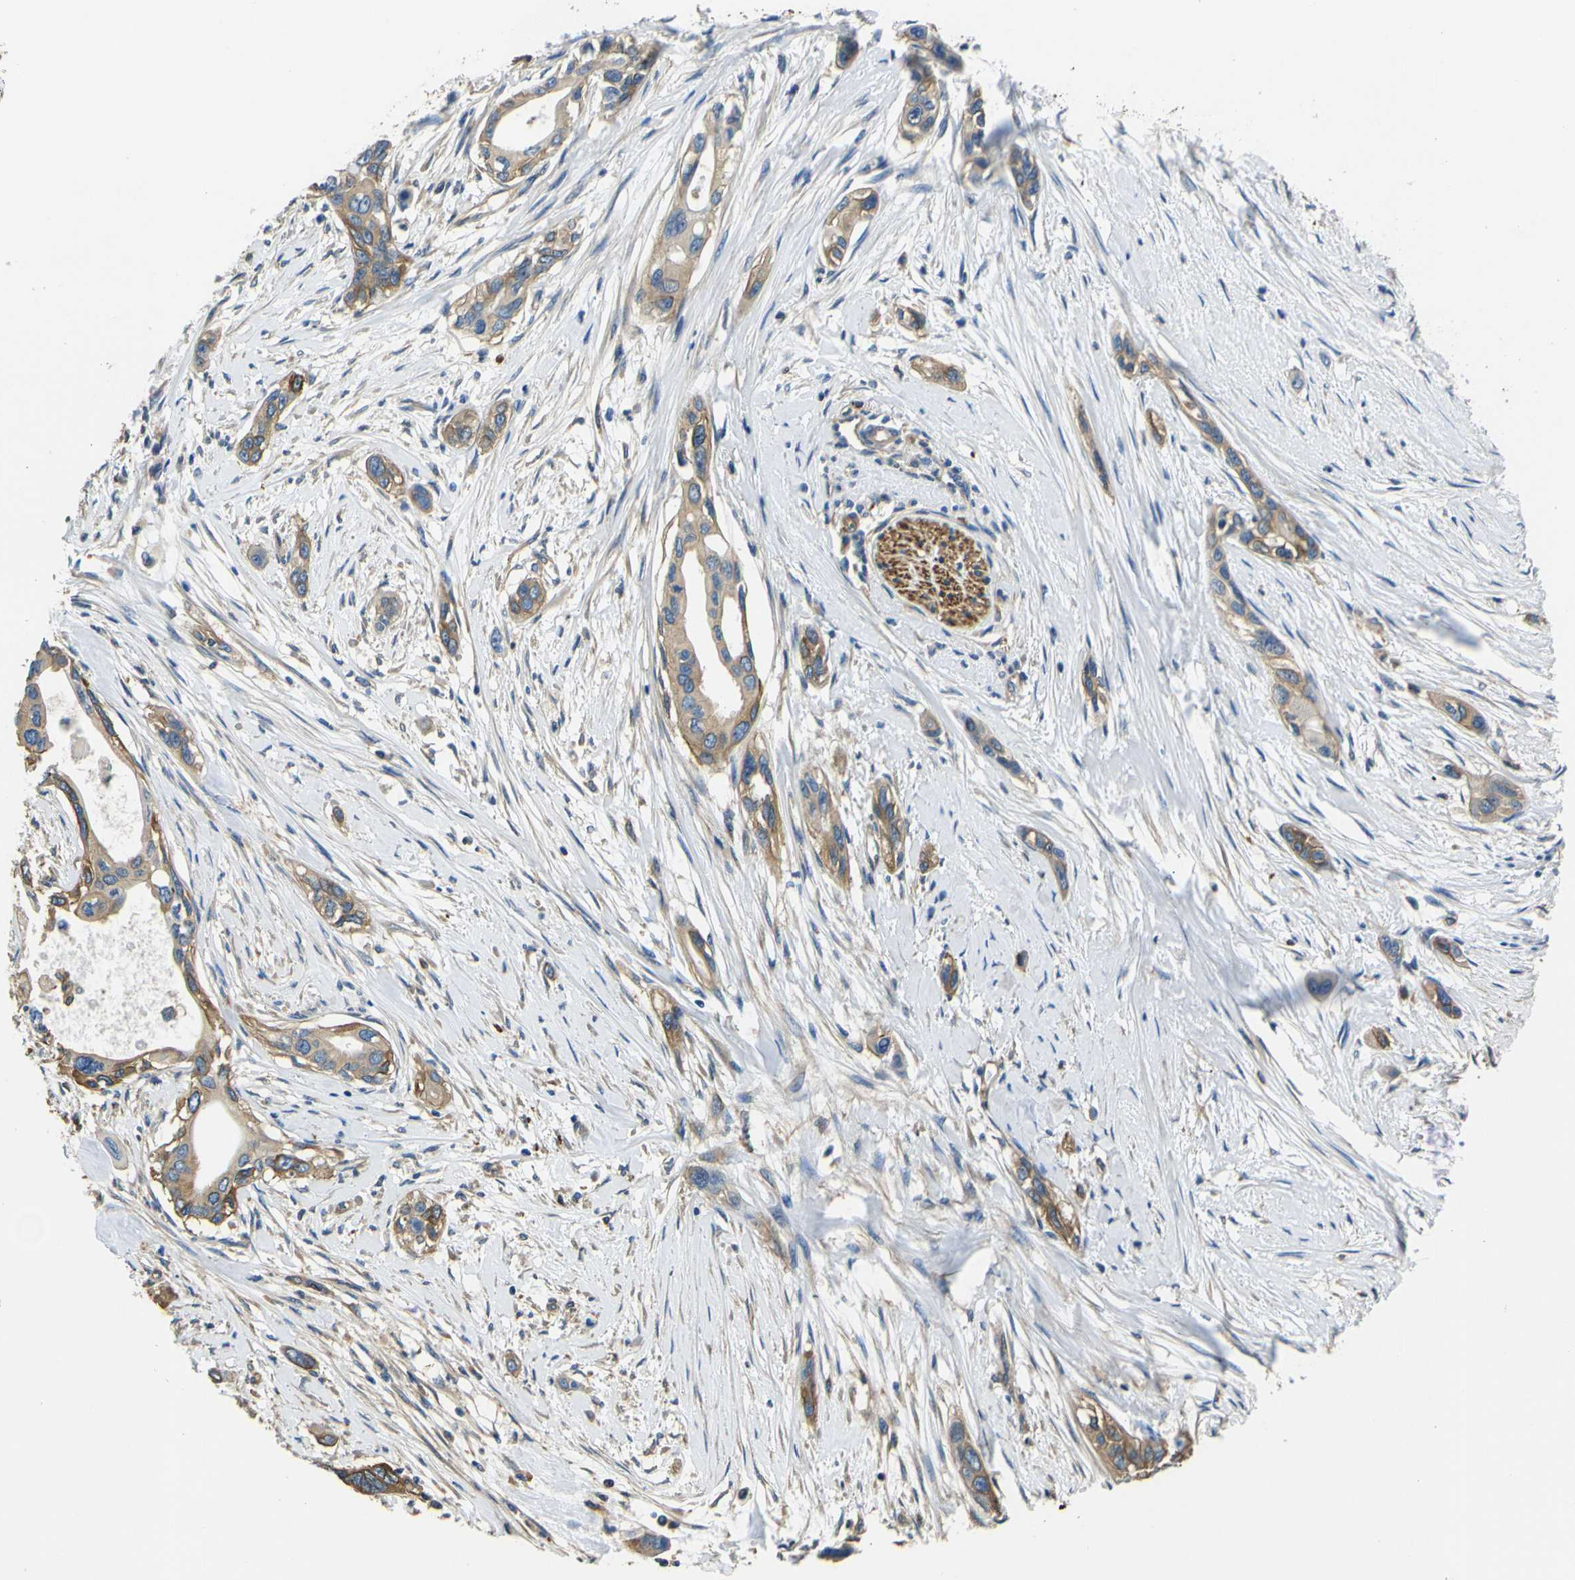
{"staining": {"intensity": "weak", "quantity": ">75%", "location": "cytoplasmic/membranous"}, "tissue": "pancreatic cancer", "cell_type": "Tumor cells", "image_type": "cancer", "snomed": [{"axis": "morphology", "description": "Adenocarcinoma, NOS"}, {"axis": "topography", "description": "Pancreas"}], "caption": "Brown immunohistochemical staining in adenocarcinoma (pancreatic) displays weak cytoplasmic/membranous positivity in approximately >75% of tumor cells.", "gene": "TUBB", "patient": {"sex": "female", "age": 60}}